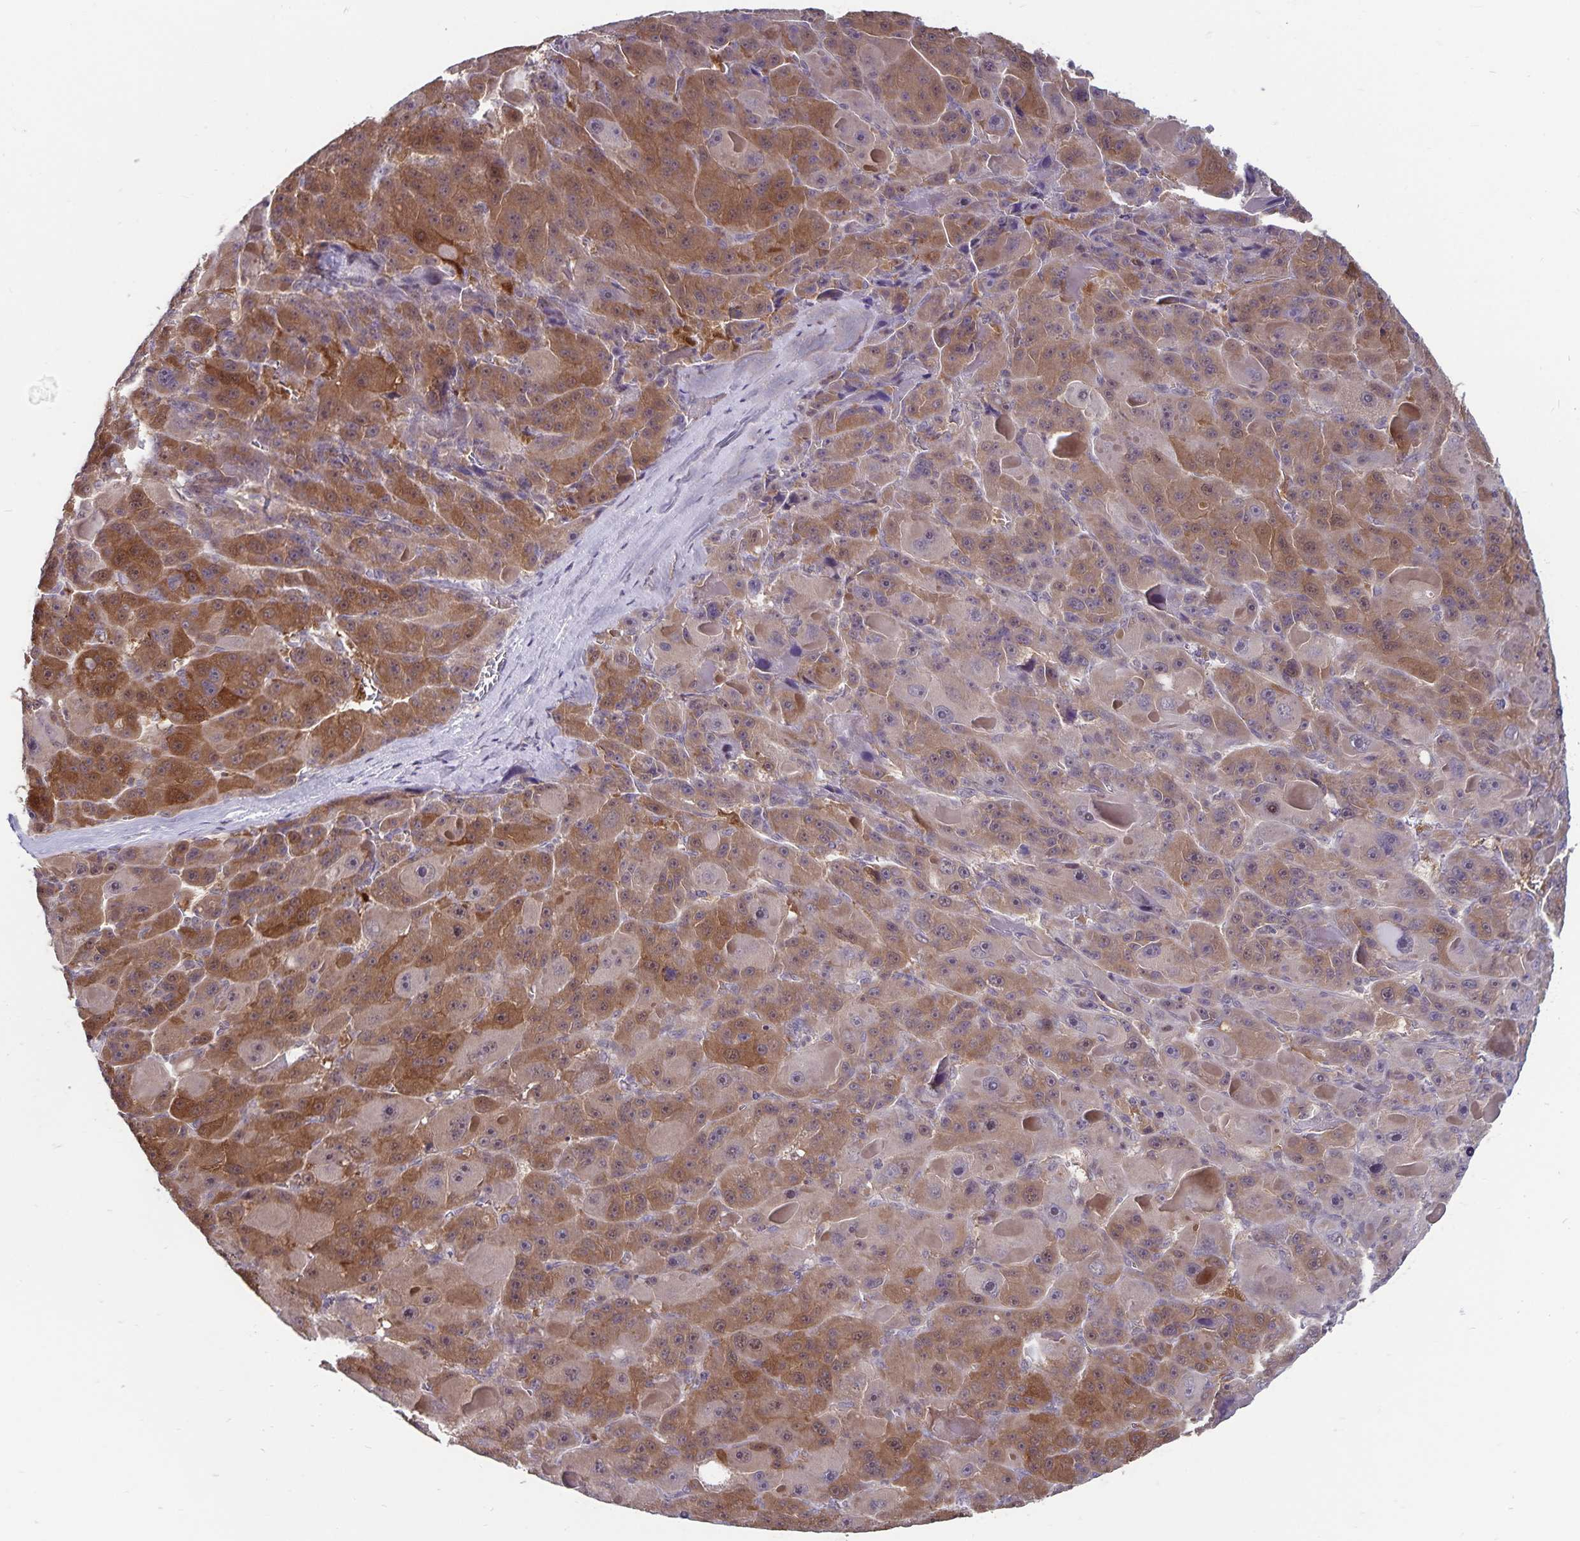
{"staining": {"intensity": "moderate", "quantity": "25%-75%", "location": "cytoplasmic/membranous"}, "tissue": "liver cancer", "cell_type": "Tumor cells", "image_type": "cancer", "snomed": [{"axis": "morphology", "description": "Carcinoma, Hepatocellular, NOS"}, {"axis": "topography", "description": "Liver"}], "caption": "Immunohistochemical staining of liver cancer (hepatocellular carcinoma) exhibits moderate cytoplasmic/membranous protein expression in approximately 25%-75% of tumor cells.", "gene": "EXOC6B", "patient": {"sex": "male", "age": 76}}